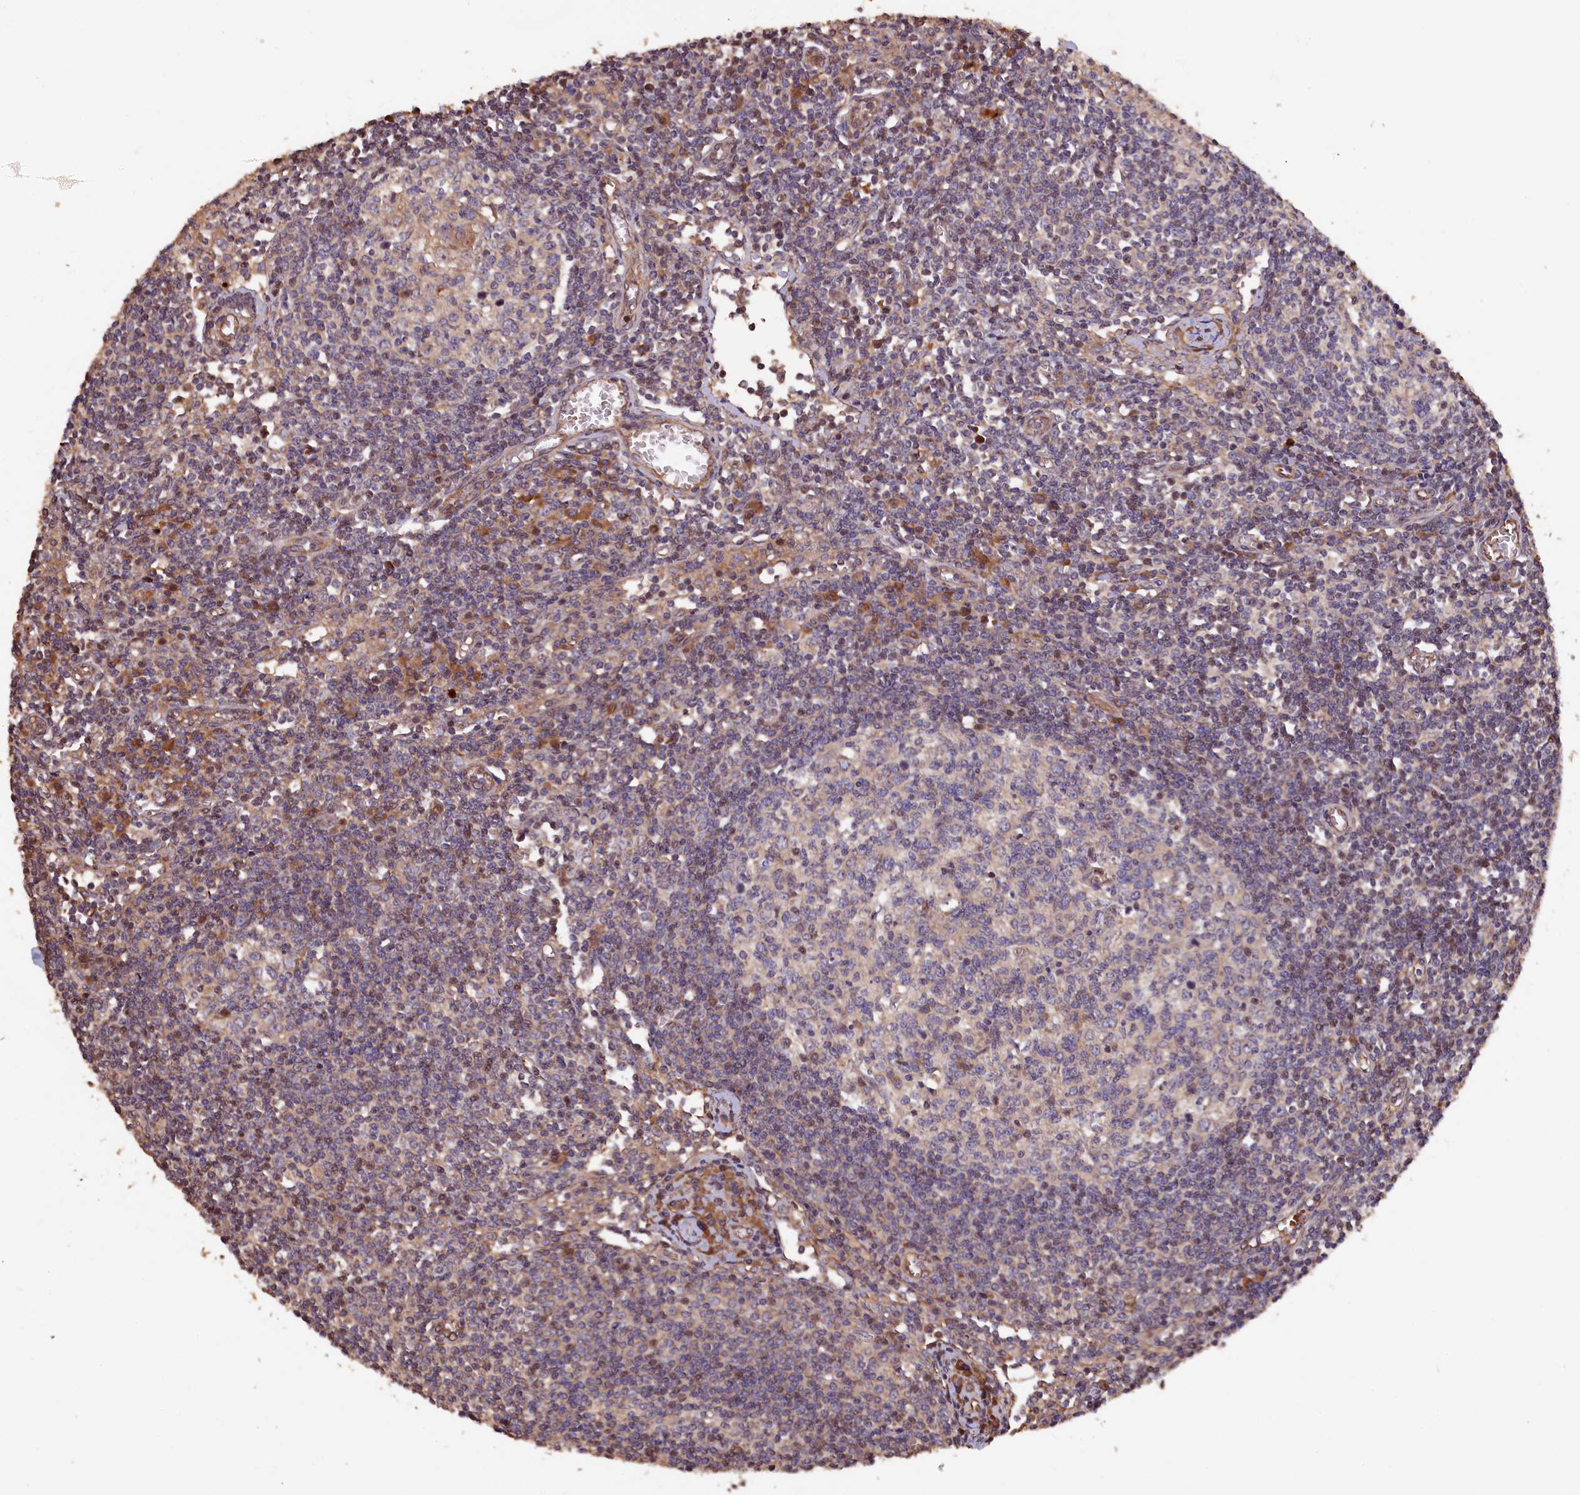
{"staining": {"intensity": "negative", "quantity": "none", "location": "none"}, "tissue": "lymph node", "cell_type": "Germinal center cells", "image_type": "normal", "snomed": [{"axis": "morphology", "description": "Normal tissue, NOS"}, {"axis": "topography", "description": "Lymph node"}], "caption": "Immunohistochemistry (IHC) of benign lymph node demonstrates no staining in germinal center cells. (DAB (3,3'-diaminobenzidine) immunohistochemistry (IHC), high magnification).", "gene": "GREB1L", "patient": {"sex": "female", "age": 55}}